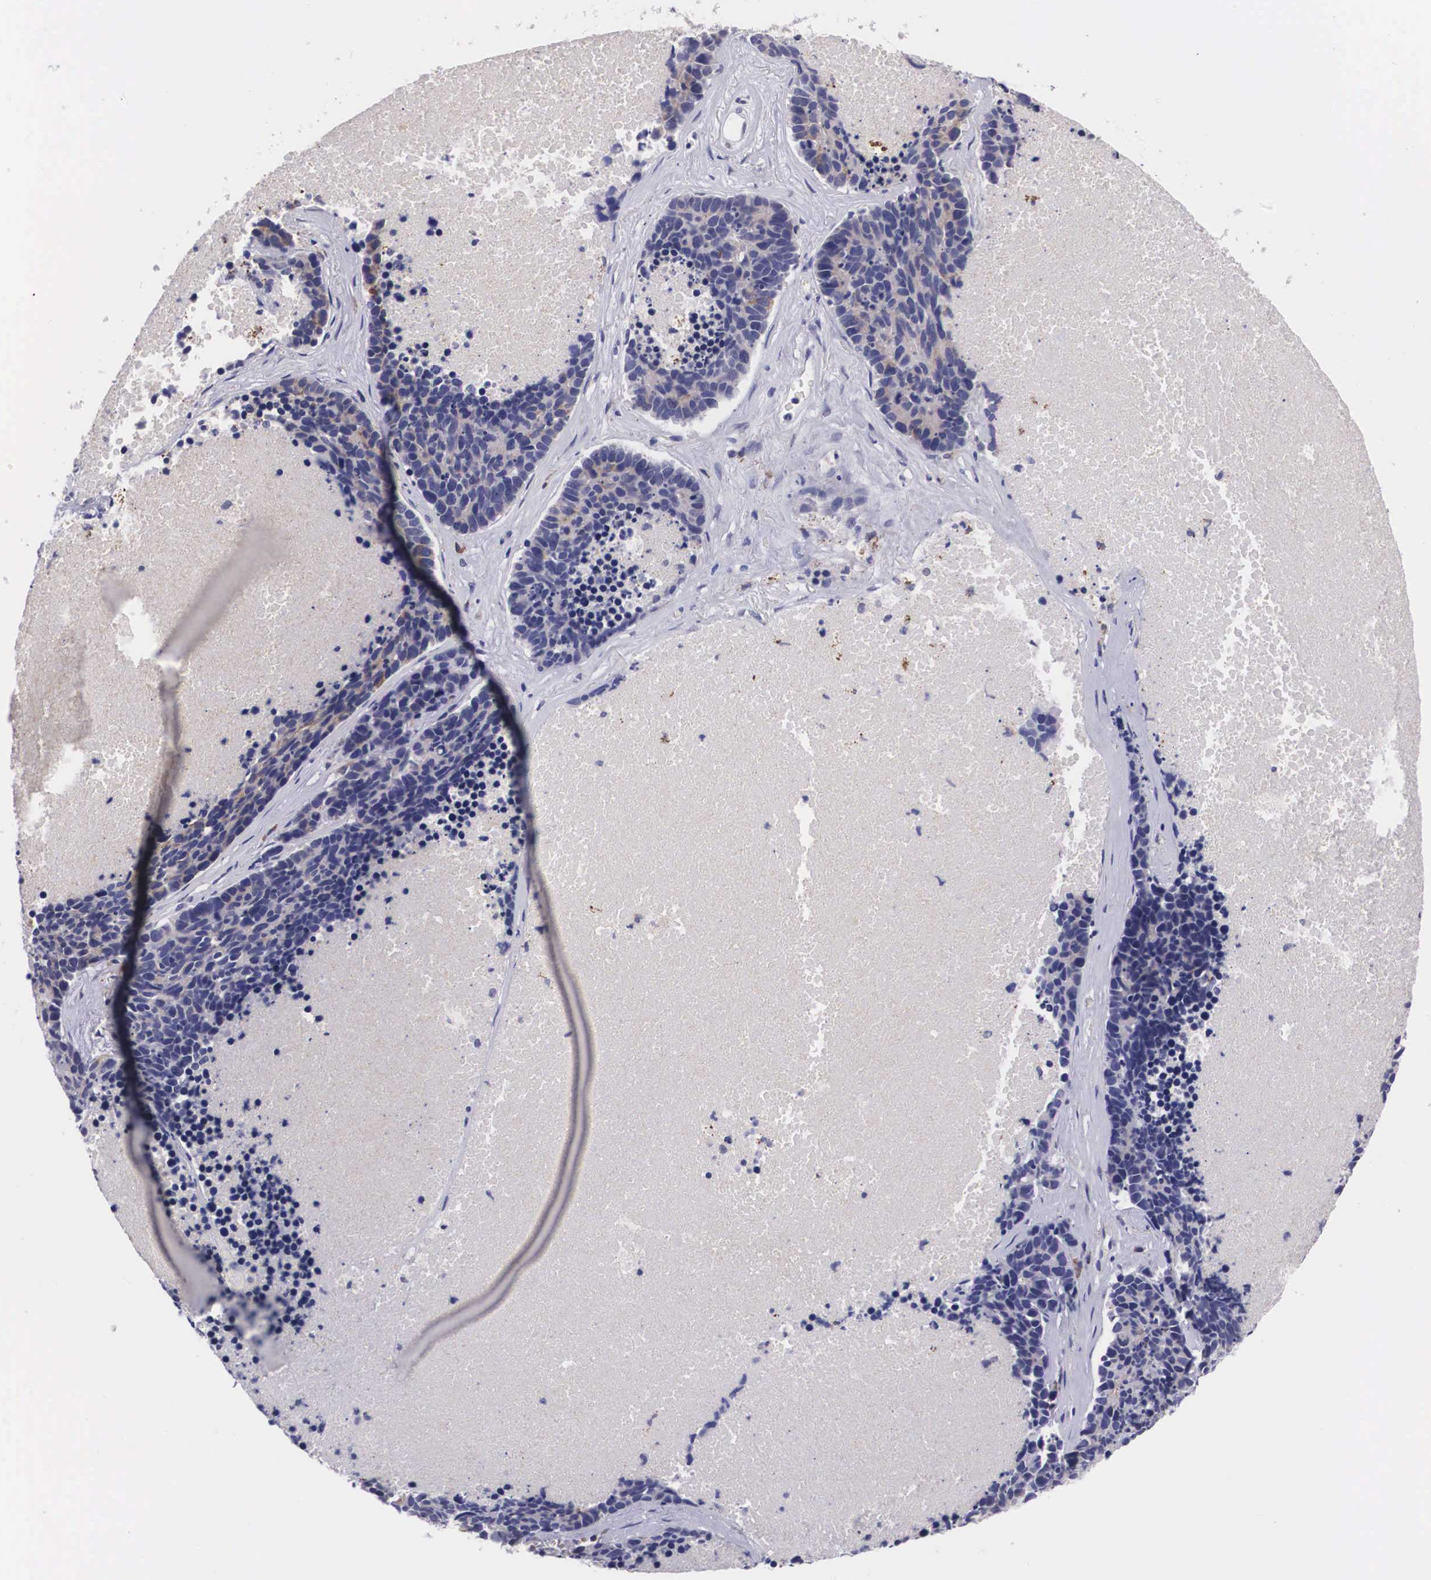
{"staining": {"intensity": "weak", "quantity": "<25%", "location": "cytoplasmic/membranous"}, "tissue": "lung cancer", "cell_type": "Tumor cells", "image_type": "cancer", "snomed": [{"axis": "morphology", "description": "Neoplasm, malignant, NOS"}, {"axis": "topography", "description": "Lung"}], "caption": "High magnification brightfield microscopy of lung cancer stained with DAB (3,3'-diaminobenzidine) (brown) and counterstained with hematoxylin (blue): tumor cells show no significant positivity. (Stains: DAB (3,3'-diaminobenzidine) IHC with hematoxylin counter stain, Microscopy: brightfield microscopy at high magnification).", "gene": "CRELD2", "patient": {"sex": "female", "age": 75}}